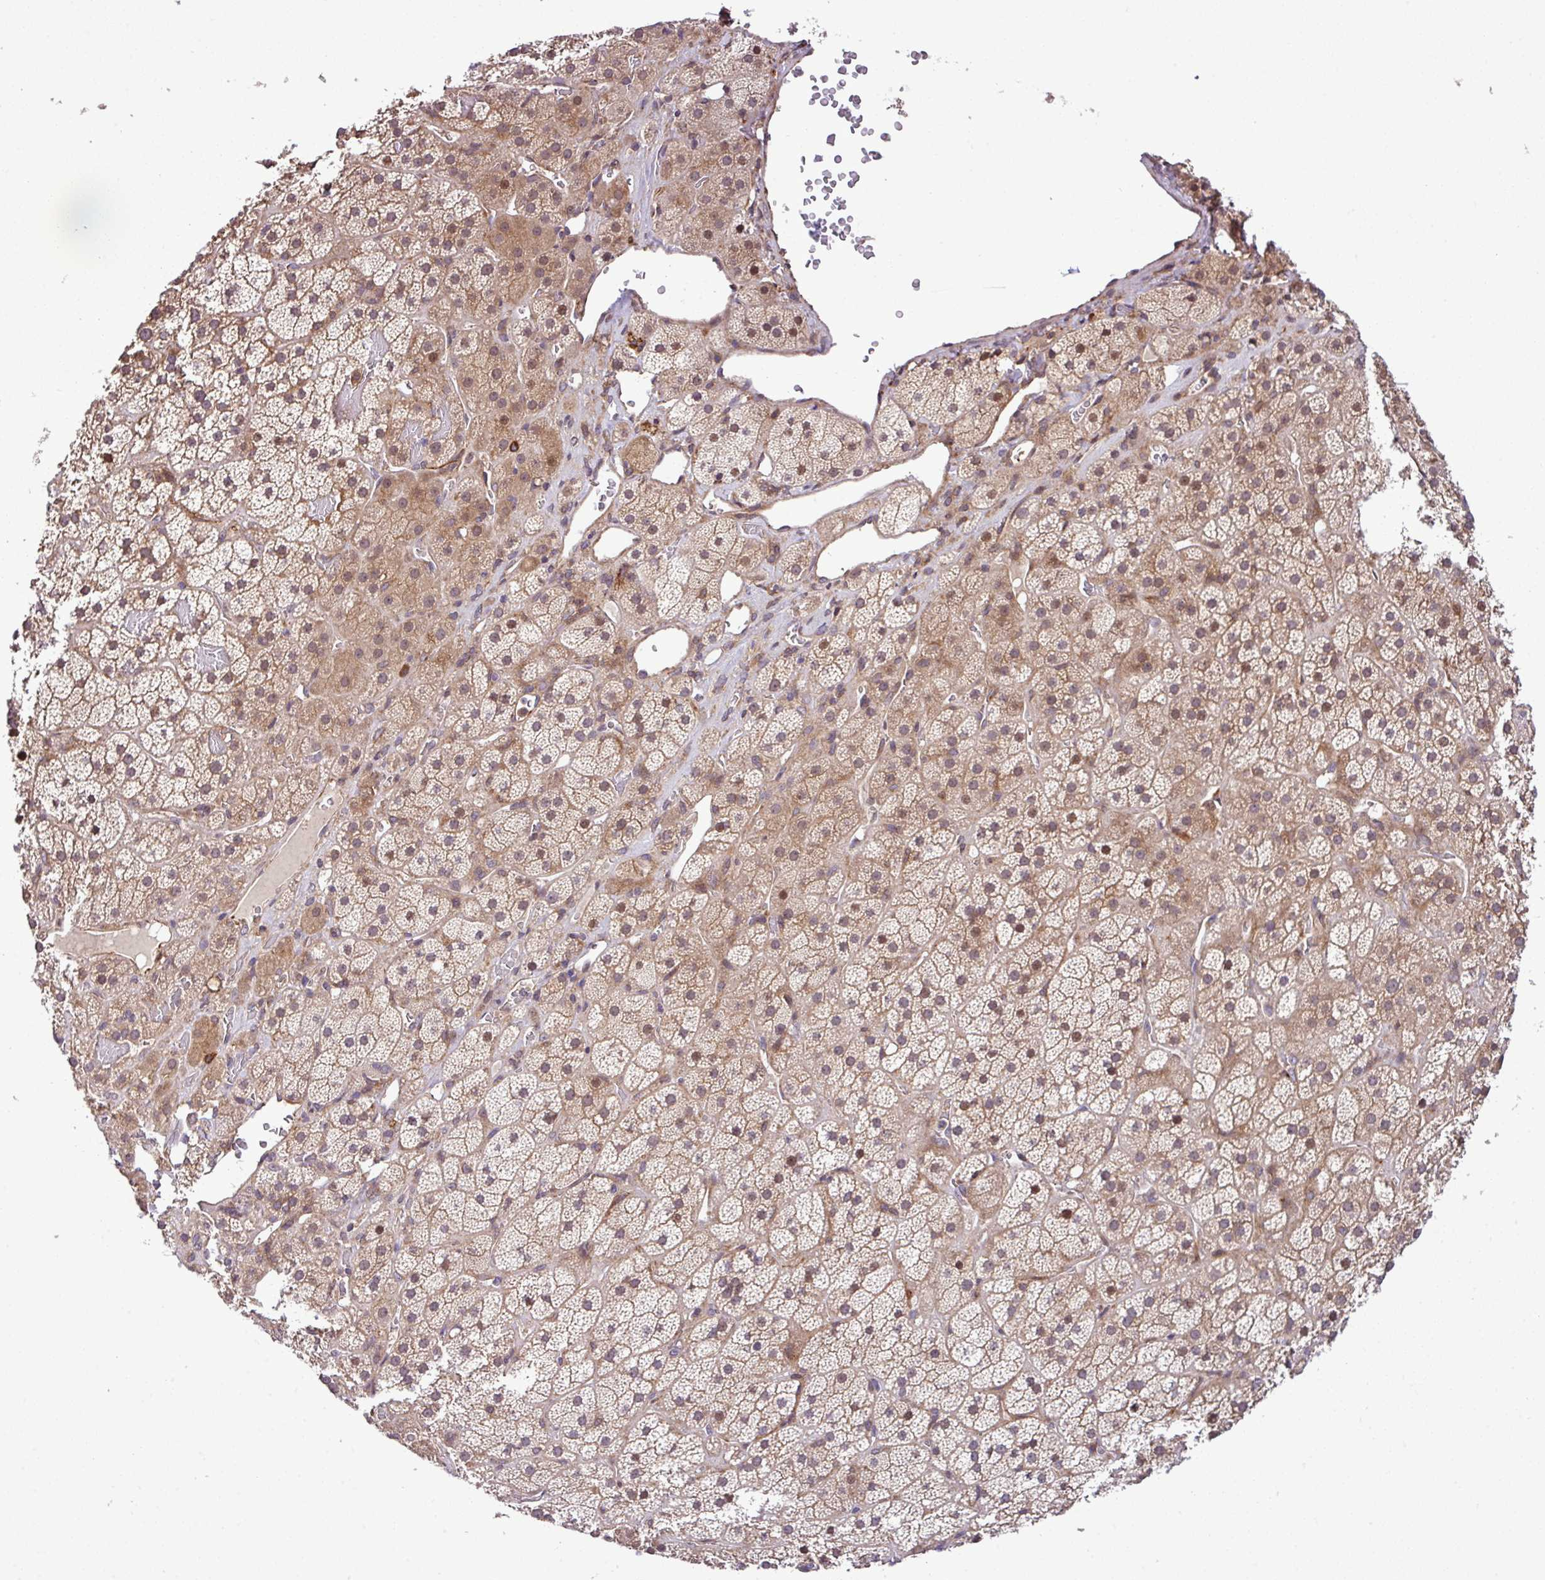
{"staining": {"intensity": "moderate", "quantity": ">75%", "location": "cytoplasmic/membranous"}, "tissue": "adrenal gland", "cell_type": "Glandular cells", "image_type": "normal", "snomed": [{"axis": "morphology", "description": "Normal tissue, NOS"}, {"axis": "topography", "description": "Adrenal gland"}], "caption": "Brown immunohistochemical staining in benign human adrenal gland reveals moderate cytoplasmic/membranous expression in about >75% of glandular cells. Using DAB (3,3'-diaminobenzidine) (brown) and hematoxylin (blue) stains, captured at high magnification using brightfield microscopy.", "gene": "DLGAP4", "patient": {"sex": "male", "age": 57}}